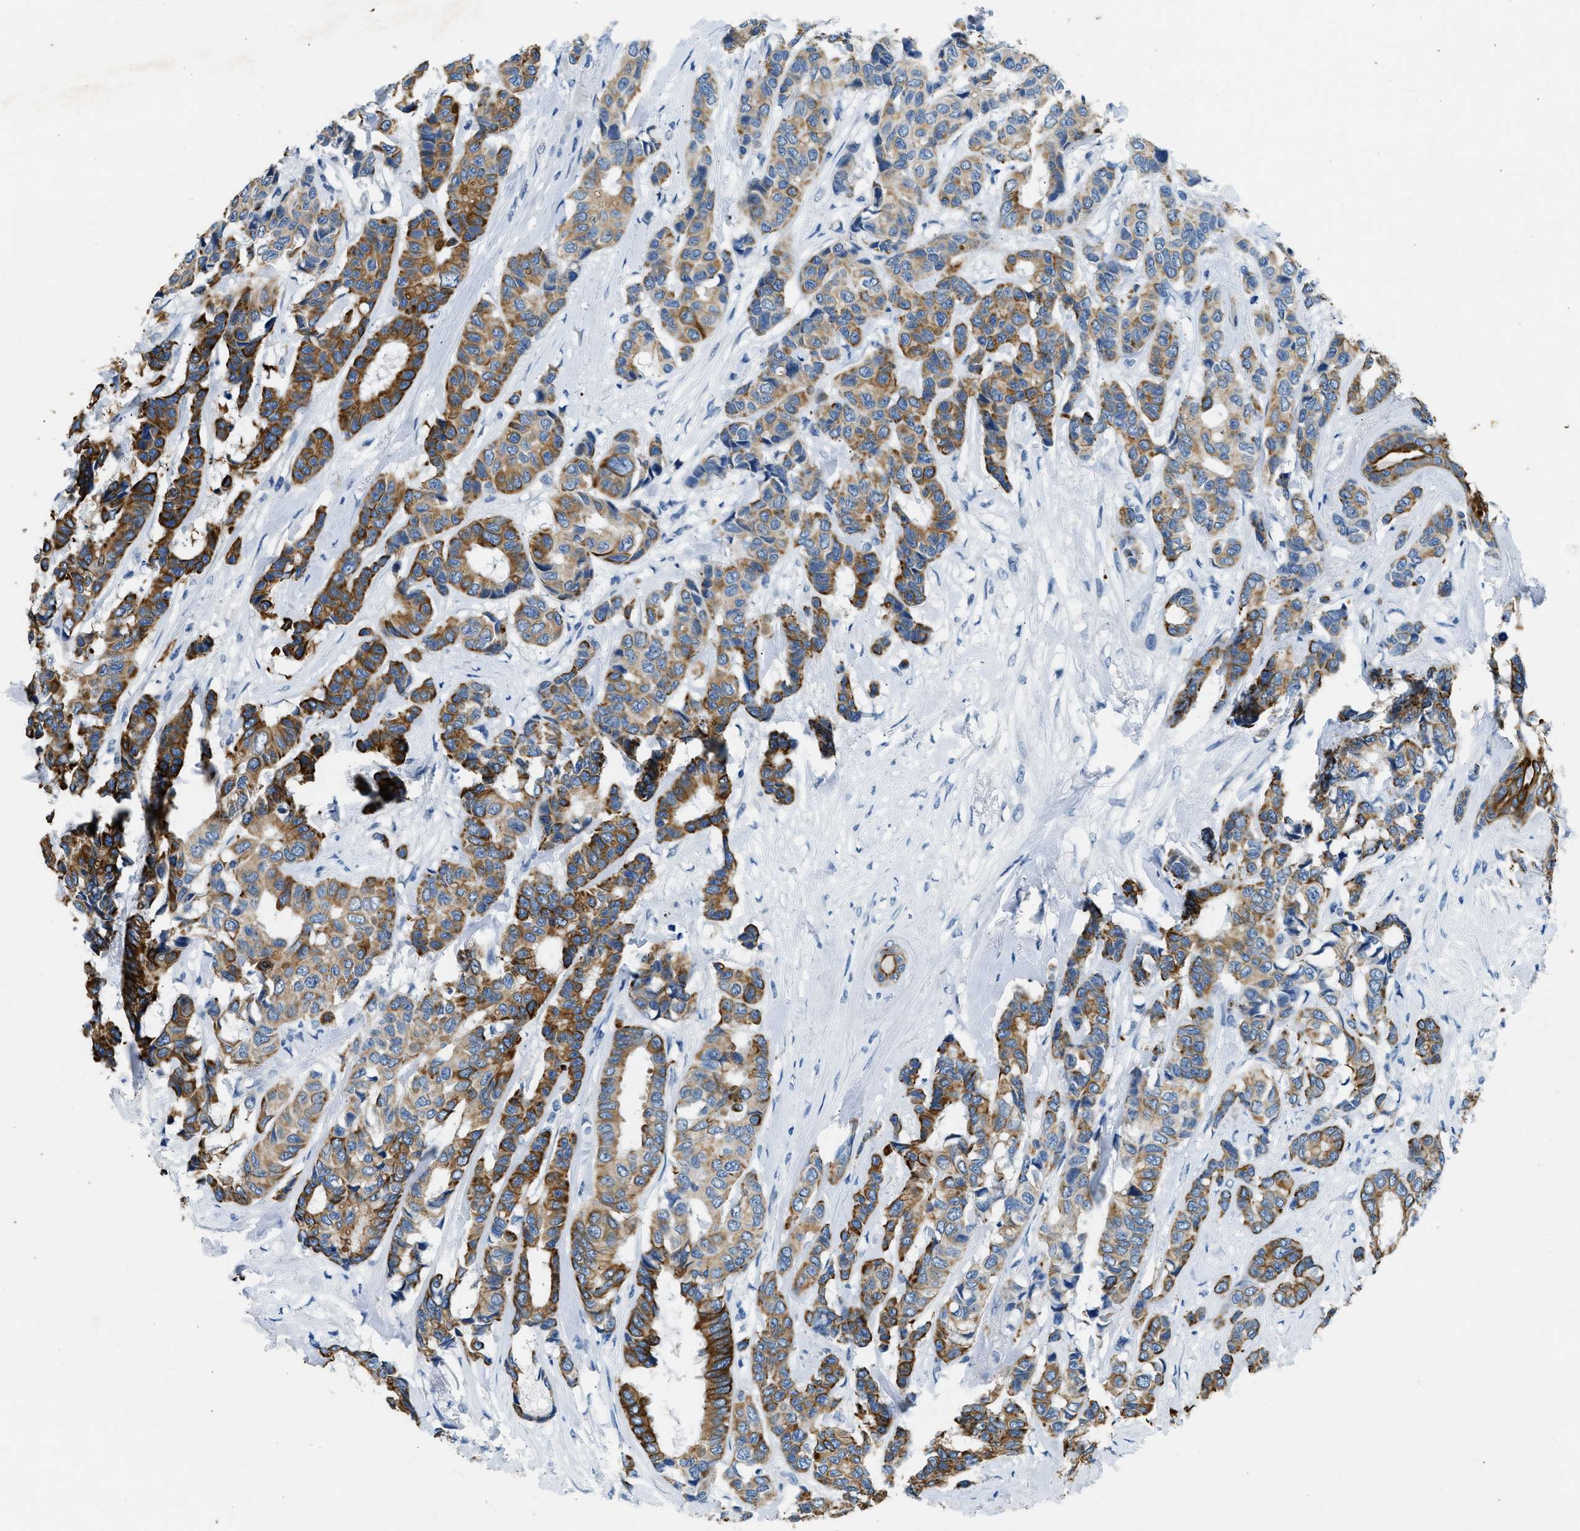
{"staining": {"intensity": "strong", "quantity": "25%-75%", "location": "cytoplasmic/membranous"}, "tissue": "breast cancer", "cell_type": "Tumor cells", "image_type": "cancer", "snomed": [{"axis": "morphology", "description": "Duct carcinoma"}, {"axis": "topography", "description": "Breast"}], "caption": "About 25%-75% of tumor cells in human breast cancer exhibit strong cytoplasmic/membranous protein positivity as visualized by brown immunohistochemical staining.", "gene": "CFAP20", "patient": {"sex": "female", "age": 87}}